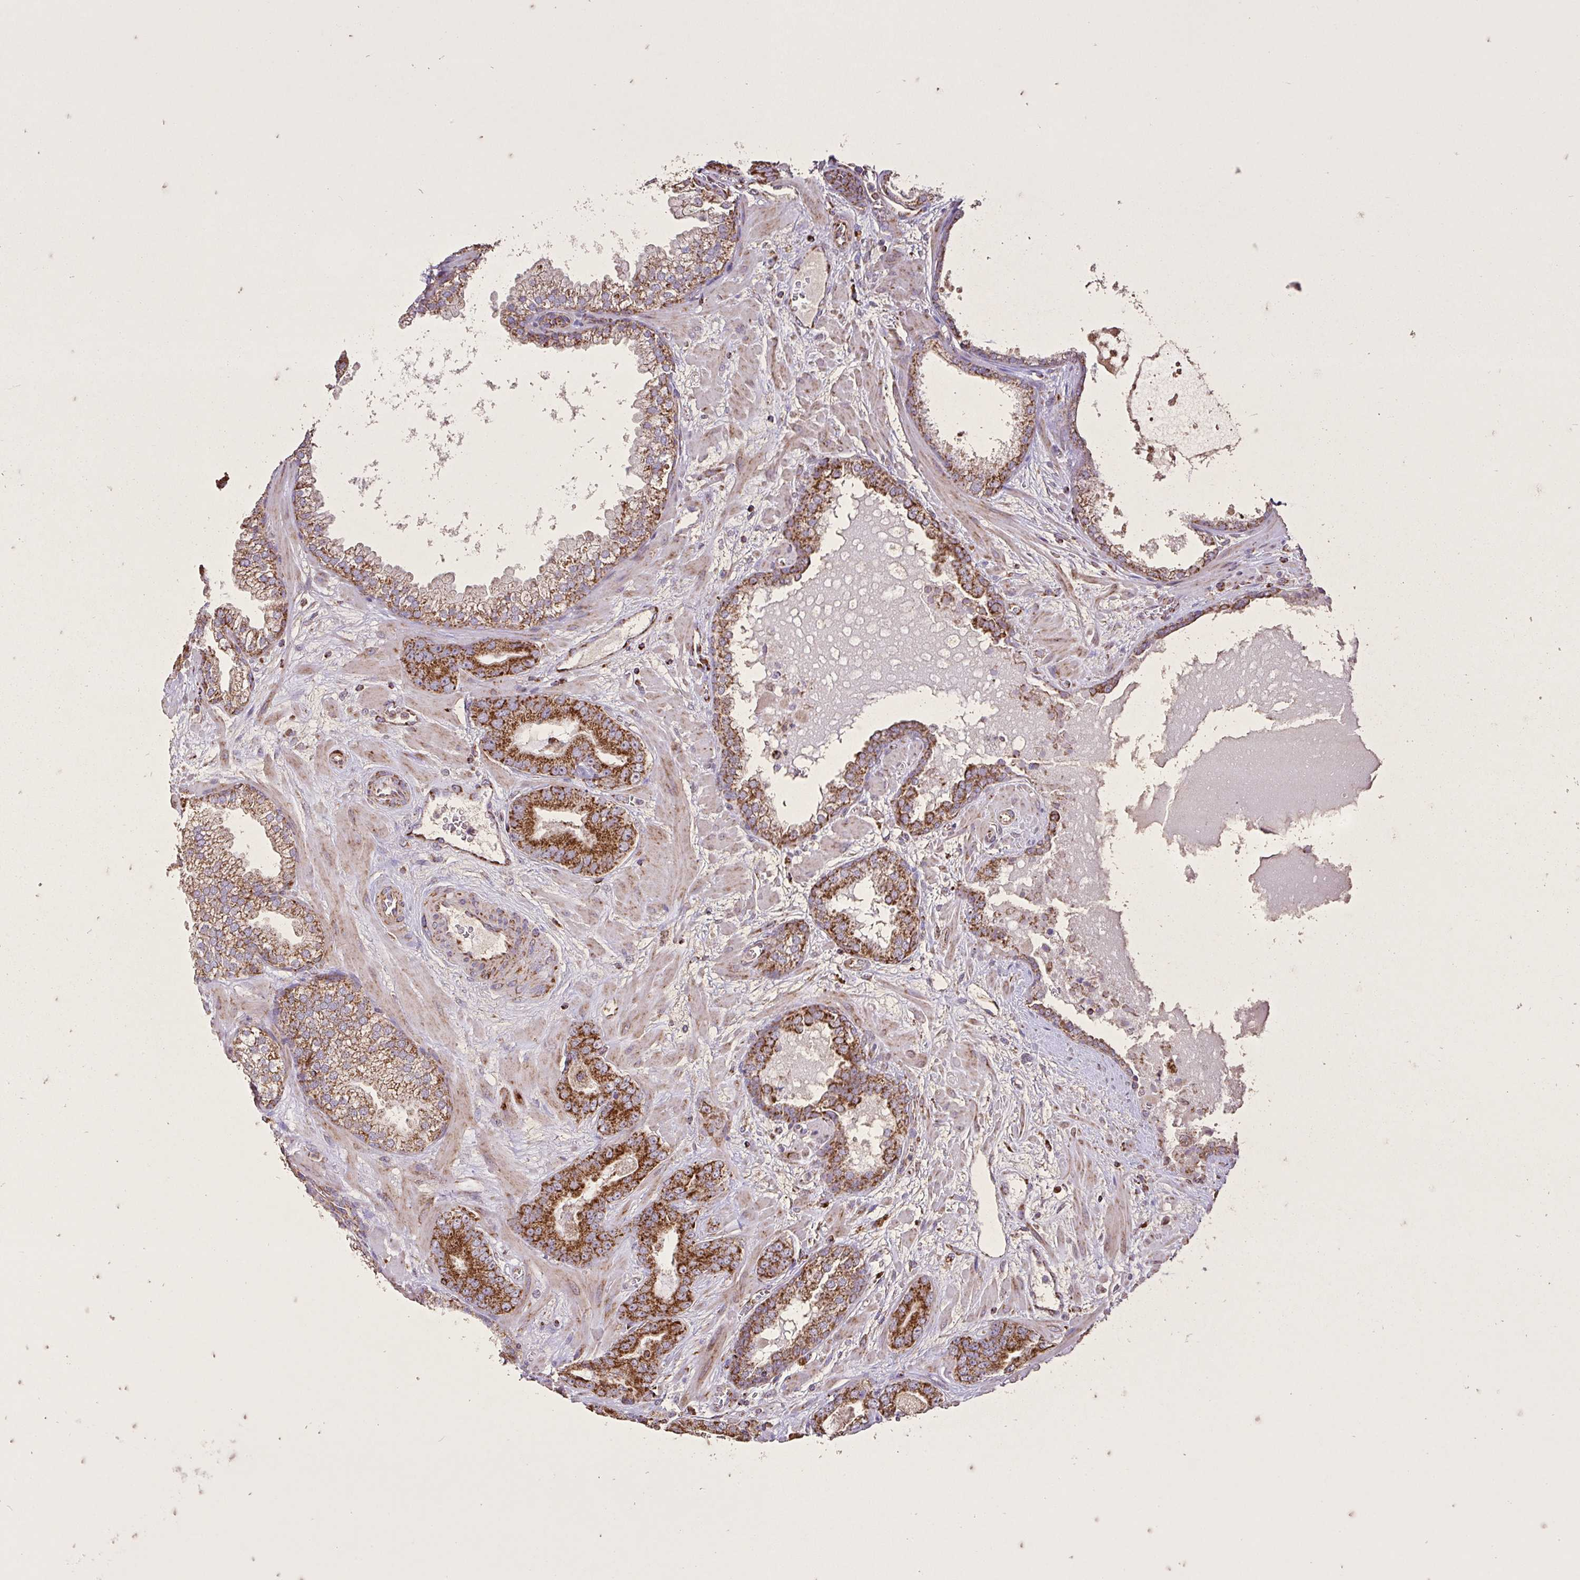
{"staining": {"intensity": "strong", "quantity": ">75%", "location": "cytoplasmic/membranous"}, "tissue": "prostate cancer", "cell_type": "Tumor cells", "image_type": "cancer", "snomed": [{"axis": "morphology", "description": "Adenocarcinoma, Low grade"}, {"axis": "topography", "description": "Prostate"}], "caption": "Immunohistochemistry (IHC) (DAB) staining of prostate low-grade adenocarcinoma exhibits strong cytoplasmic/membranous protein positivity in approximately >75% of tumor cells.", "gene": "AGK", "patient": {"sex": "male", "age": 62}}